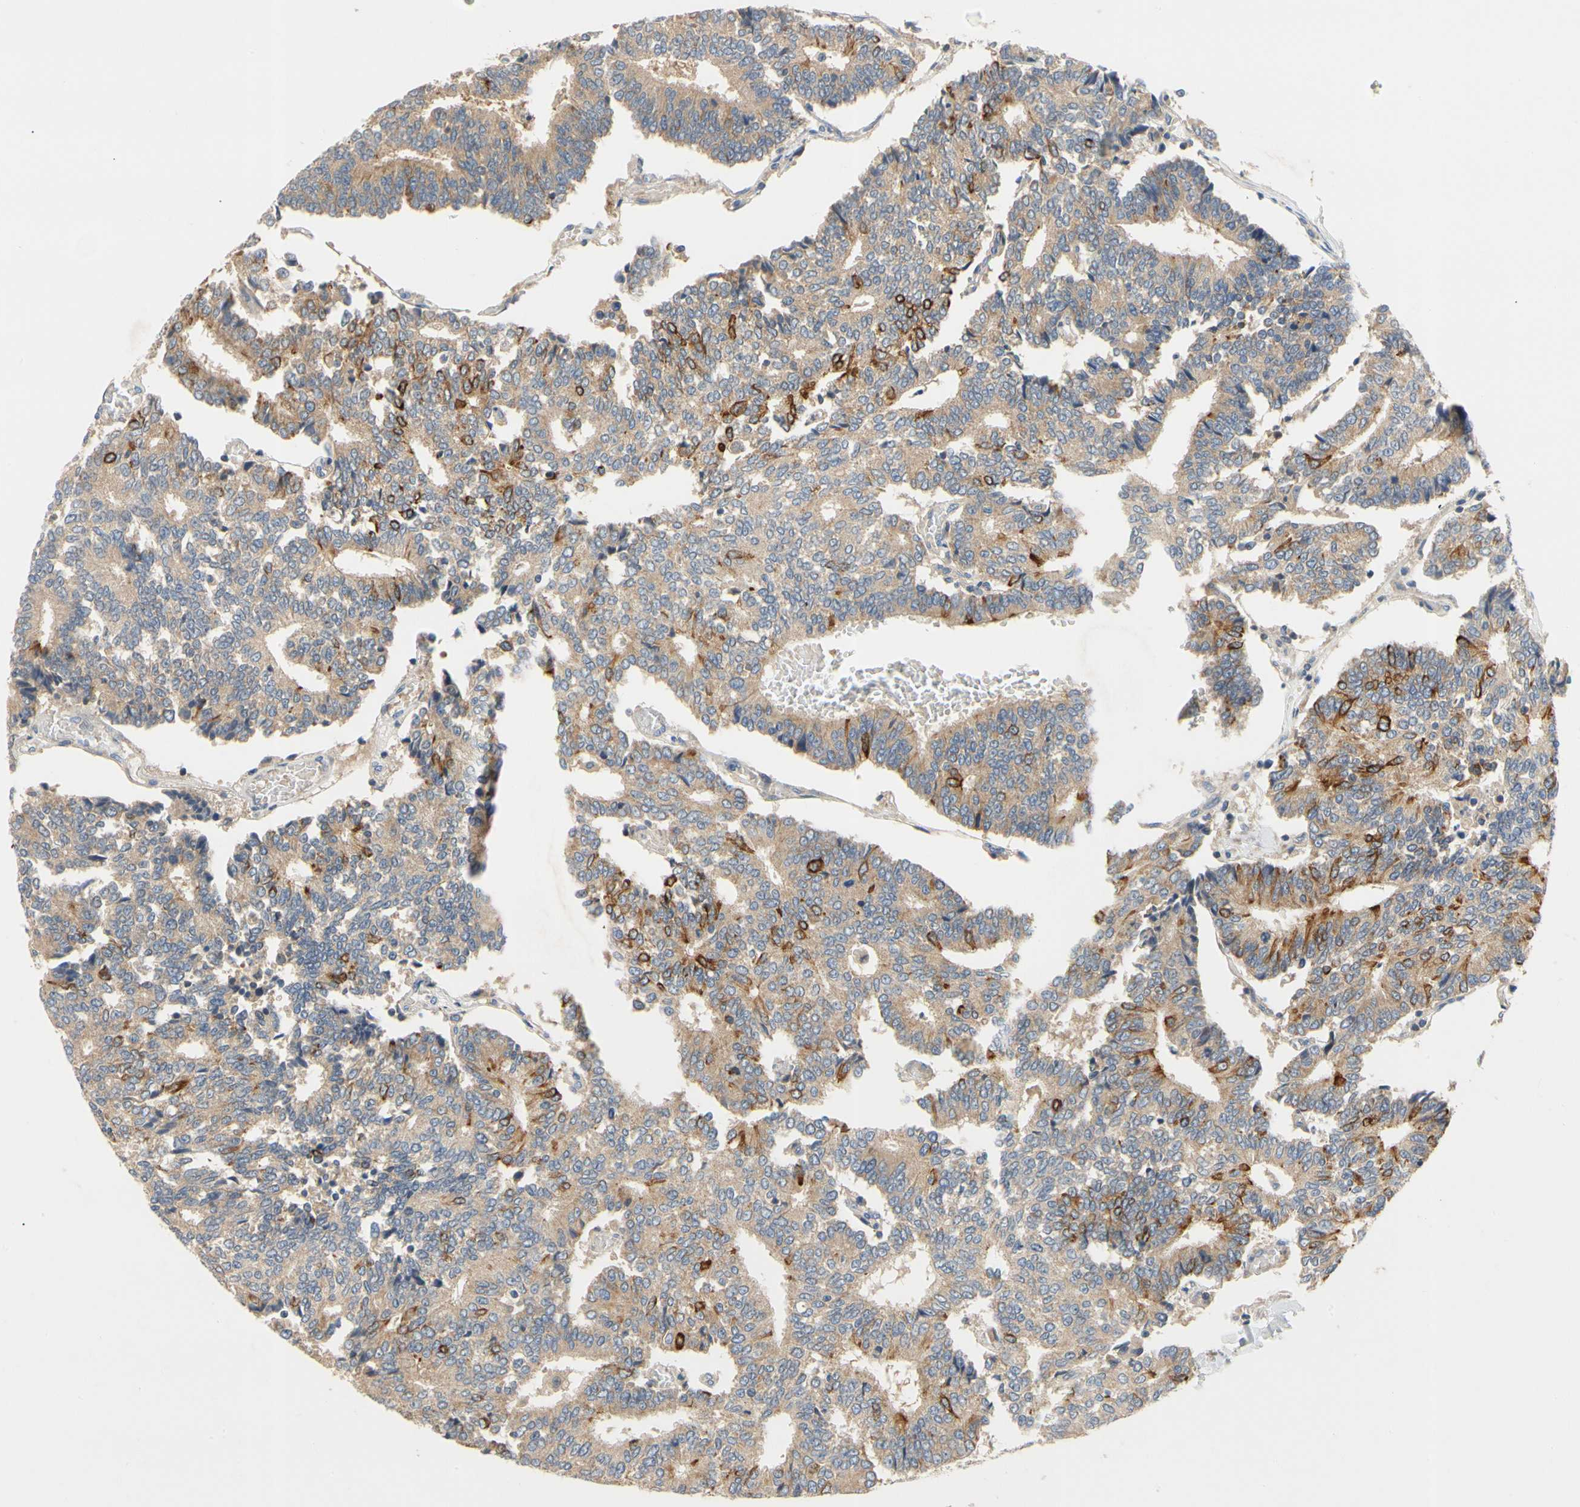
{"staining": {"intensity": "moderate", "quantity": ">75%", "location": "cytoplasmic/membranous"}, "tissue": "prostate cancer", "cell_type": "Tumor cells", "image_type": "cancer", "snomed": [{"axis": "morphology", "description": "Adenocarcinoma, High grade"}, {"axis": "topography", "description": "Prostate"}], "caption": "IHC photomicrograph of adenocarcinoma (high-grade) (prostate) stained for a protein (brown), which displays medium levels of moderate cytoplasmic/membranous positivity in about >75% of tumor cells.", "gene": "KLHDC8B", "patient": {"sex": "male", "age": 55}}